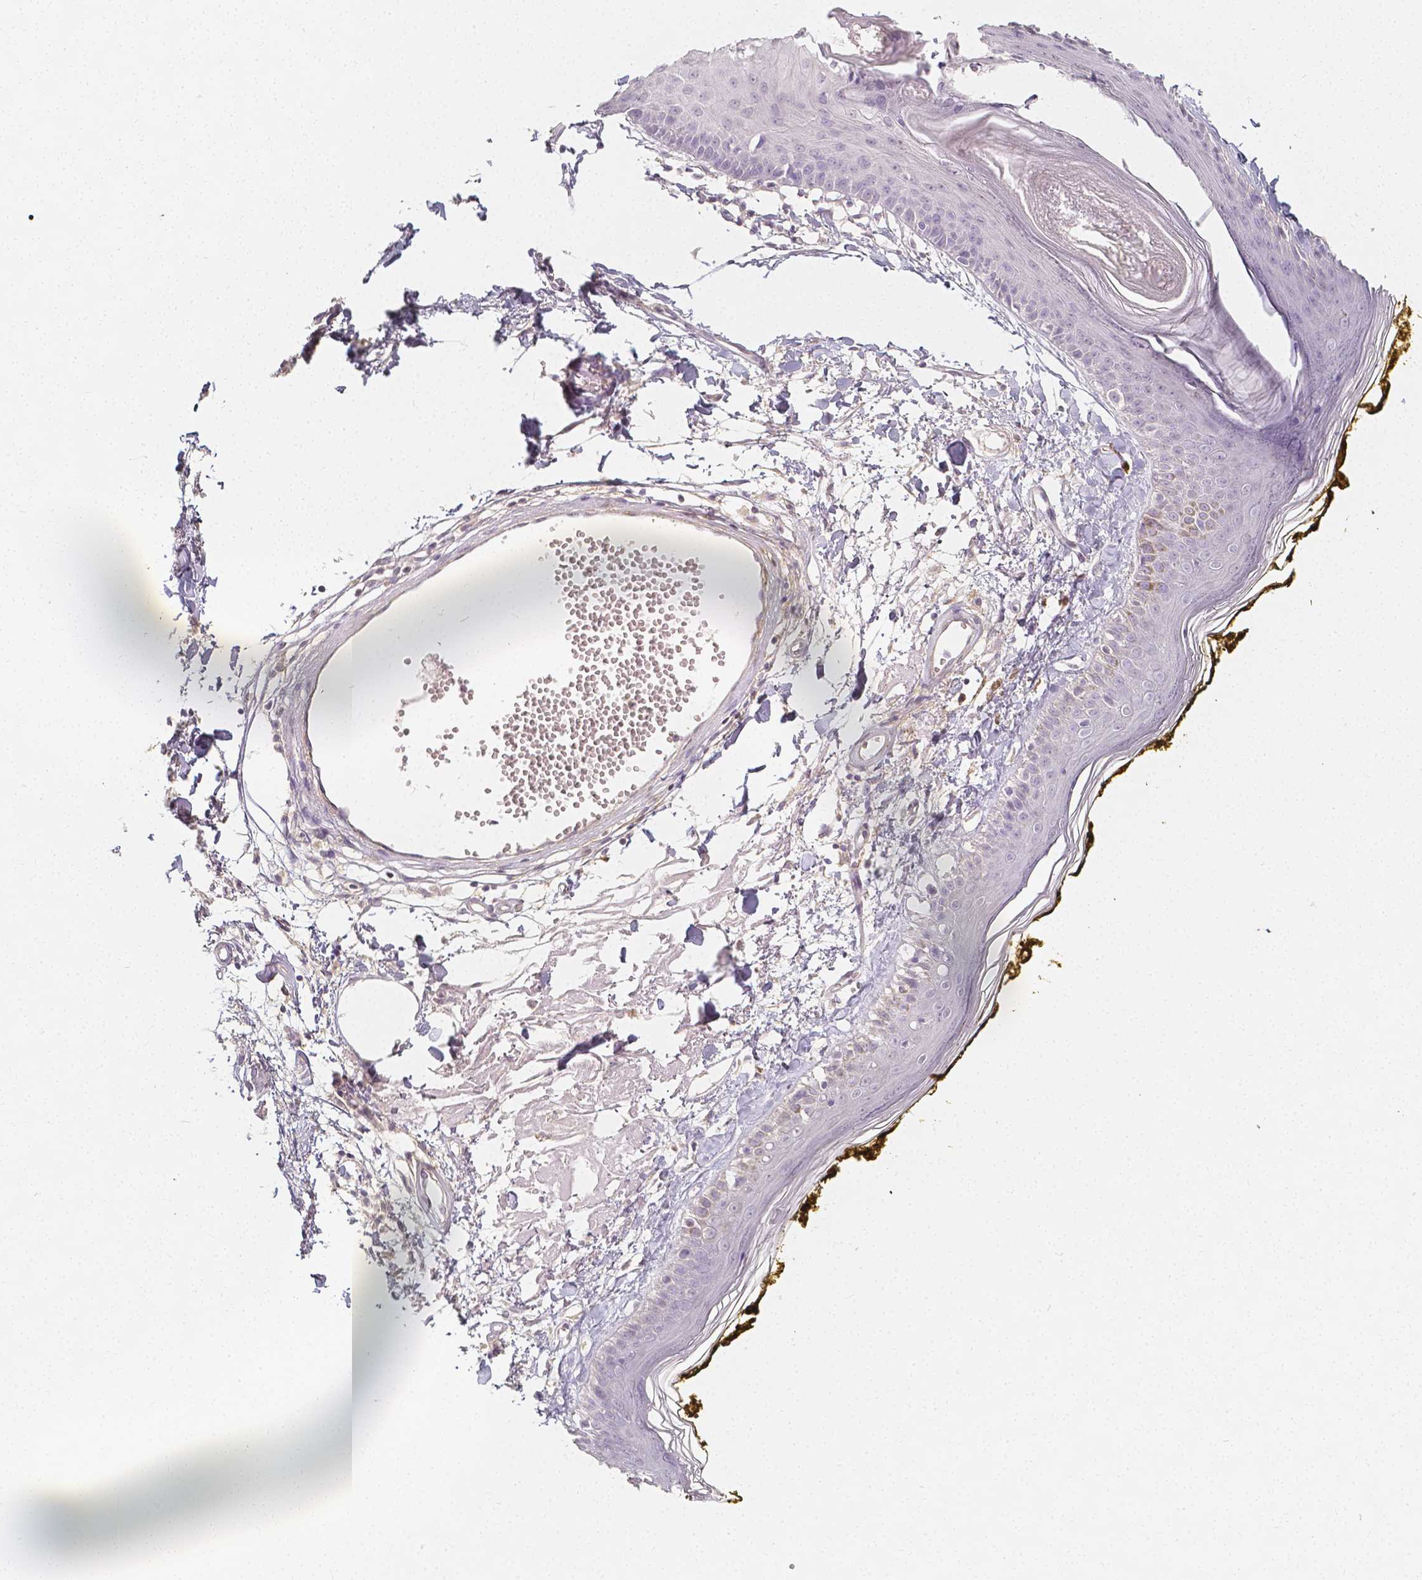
{"staining": {"intensity": "weak", "quantity": "<25%", "location": "cytoplasmic/membranous"}, "tissue": "skin", "cell_type": "Fibroblasts", "image_type": "normal", "snomed": [{"axis": "morphology", "description": "Normal tissue, NOS"}, {"axis": "topography", "description": "Skin"}], "caption": "A high-resolution micrograph shows IHC staining of unremarkable skin, which shows no significant positivity in fibroblasts. (DAB immunohistochemistry (IHC) with hematoxylin counter stain).", "gene": "THY1", "patient": {"sex": "male", "age": 76}}